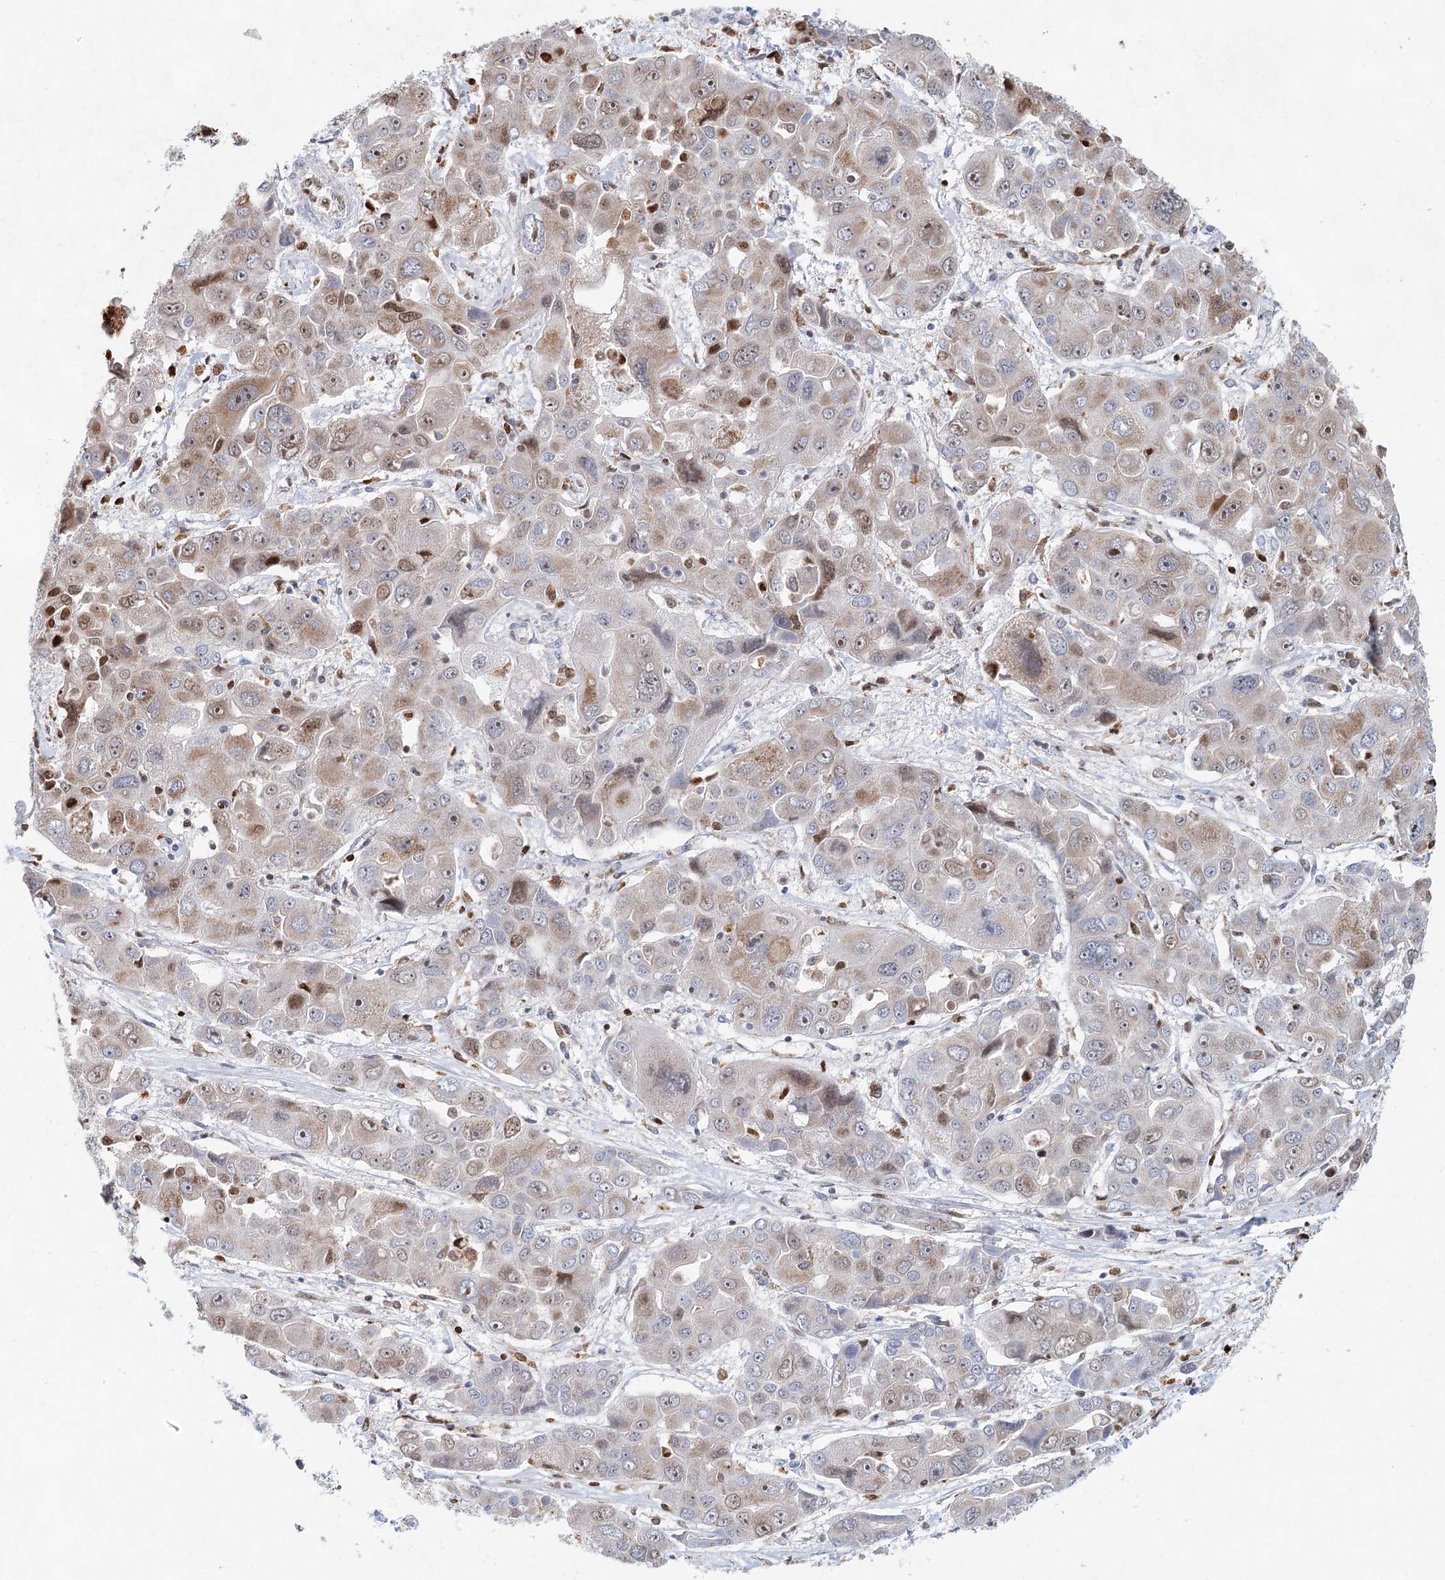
{"staining": {"intensity": "moderate", "quantity": "25%-75%", "location": "cytoplasmic/membranous,nuclear"}, "tissue": "liver cancer", "cell_type": "Tumor cells", "image_type": "cancer", "snomed": [{"axis": "morphology", "description": "Cholangiocarcinoma"}, {"axis": "topography", "description": "Liver"}], "caption": "Tumor cells reveal medium levels of moderate cytoplasmic/membranous and nuclear positivity in approximately 25%-75% of cells in human liver cholangiocarcinoma.", "gene": "XPO6", "patient": {"sex": "male", "age": 67}}